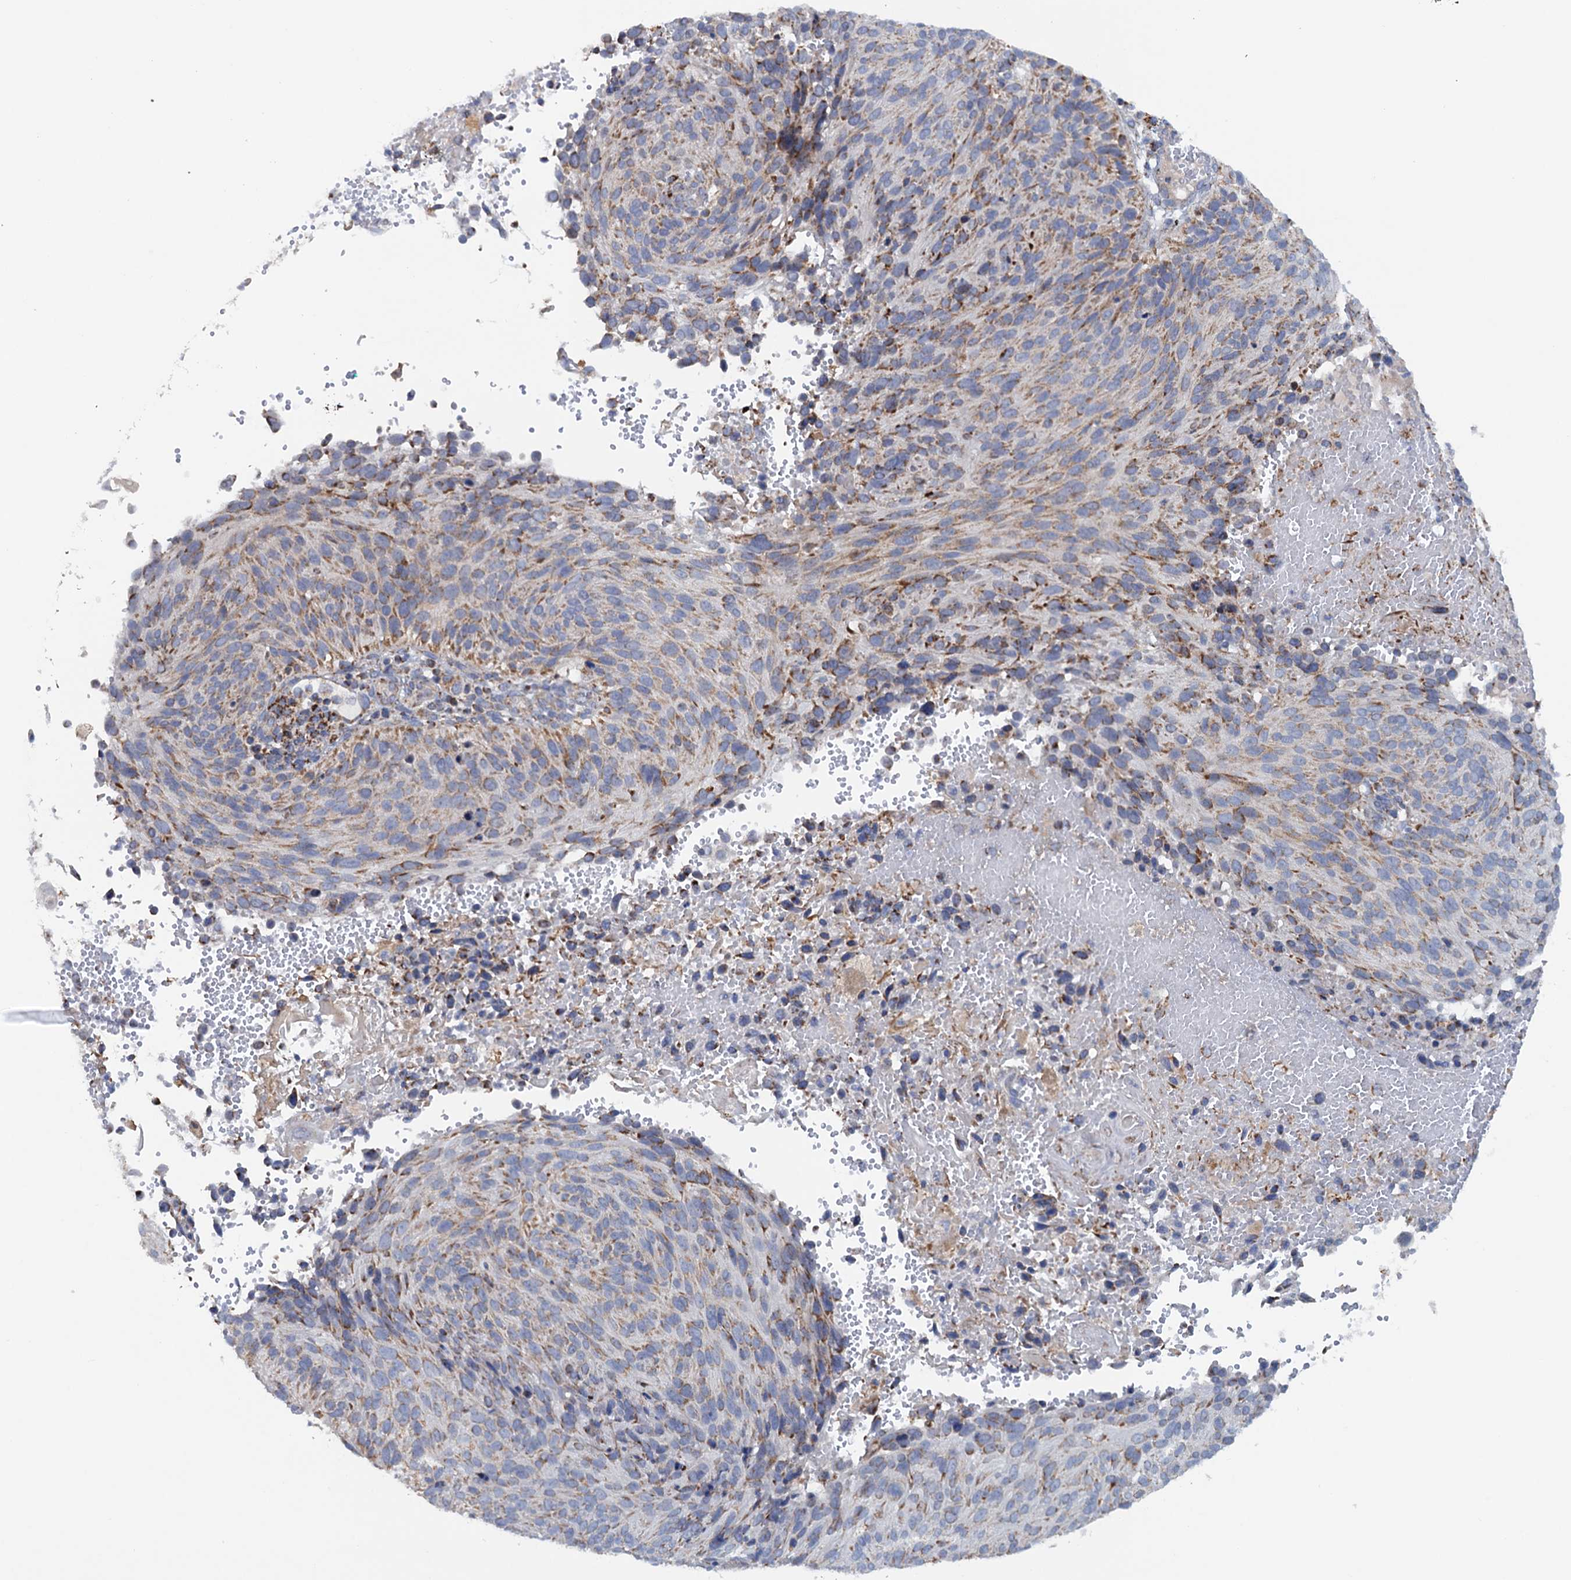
{"staining": {"intensity": "moderate", "quantity": ">75%", "location": "cytoplasmic/membranous"}, "tissue": "cervical cancer", "cell_type": "Tumor cells", "image_type": "cancer", "snomed": [{"axis": "morphology", "description": "Squamous cell carcinoma, NOS"}, {"axis": "topography", "description": "Cervix"}], "caption": "Immunohistochemical staining of human cervical cancer (squamous cell carcinoma) demonstrates medium levels of moderate cytoplasmic/membranous expression in approximately >75% of tumor cells. Using DAB (3,3'-diaminobenzidine) (brown) and hematoxylin (blue) stains, captured at high magnification using brightfield microscopy.", "gene": "GTPBP3", "patient": {"sex": "female", "age": 74}}